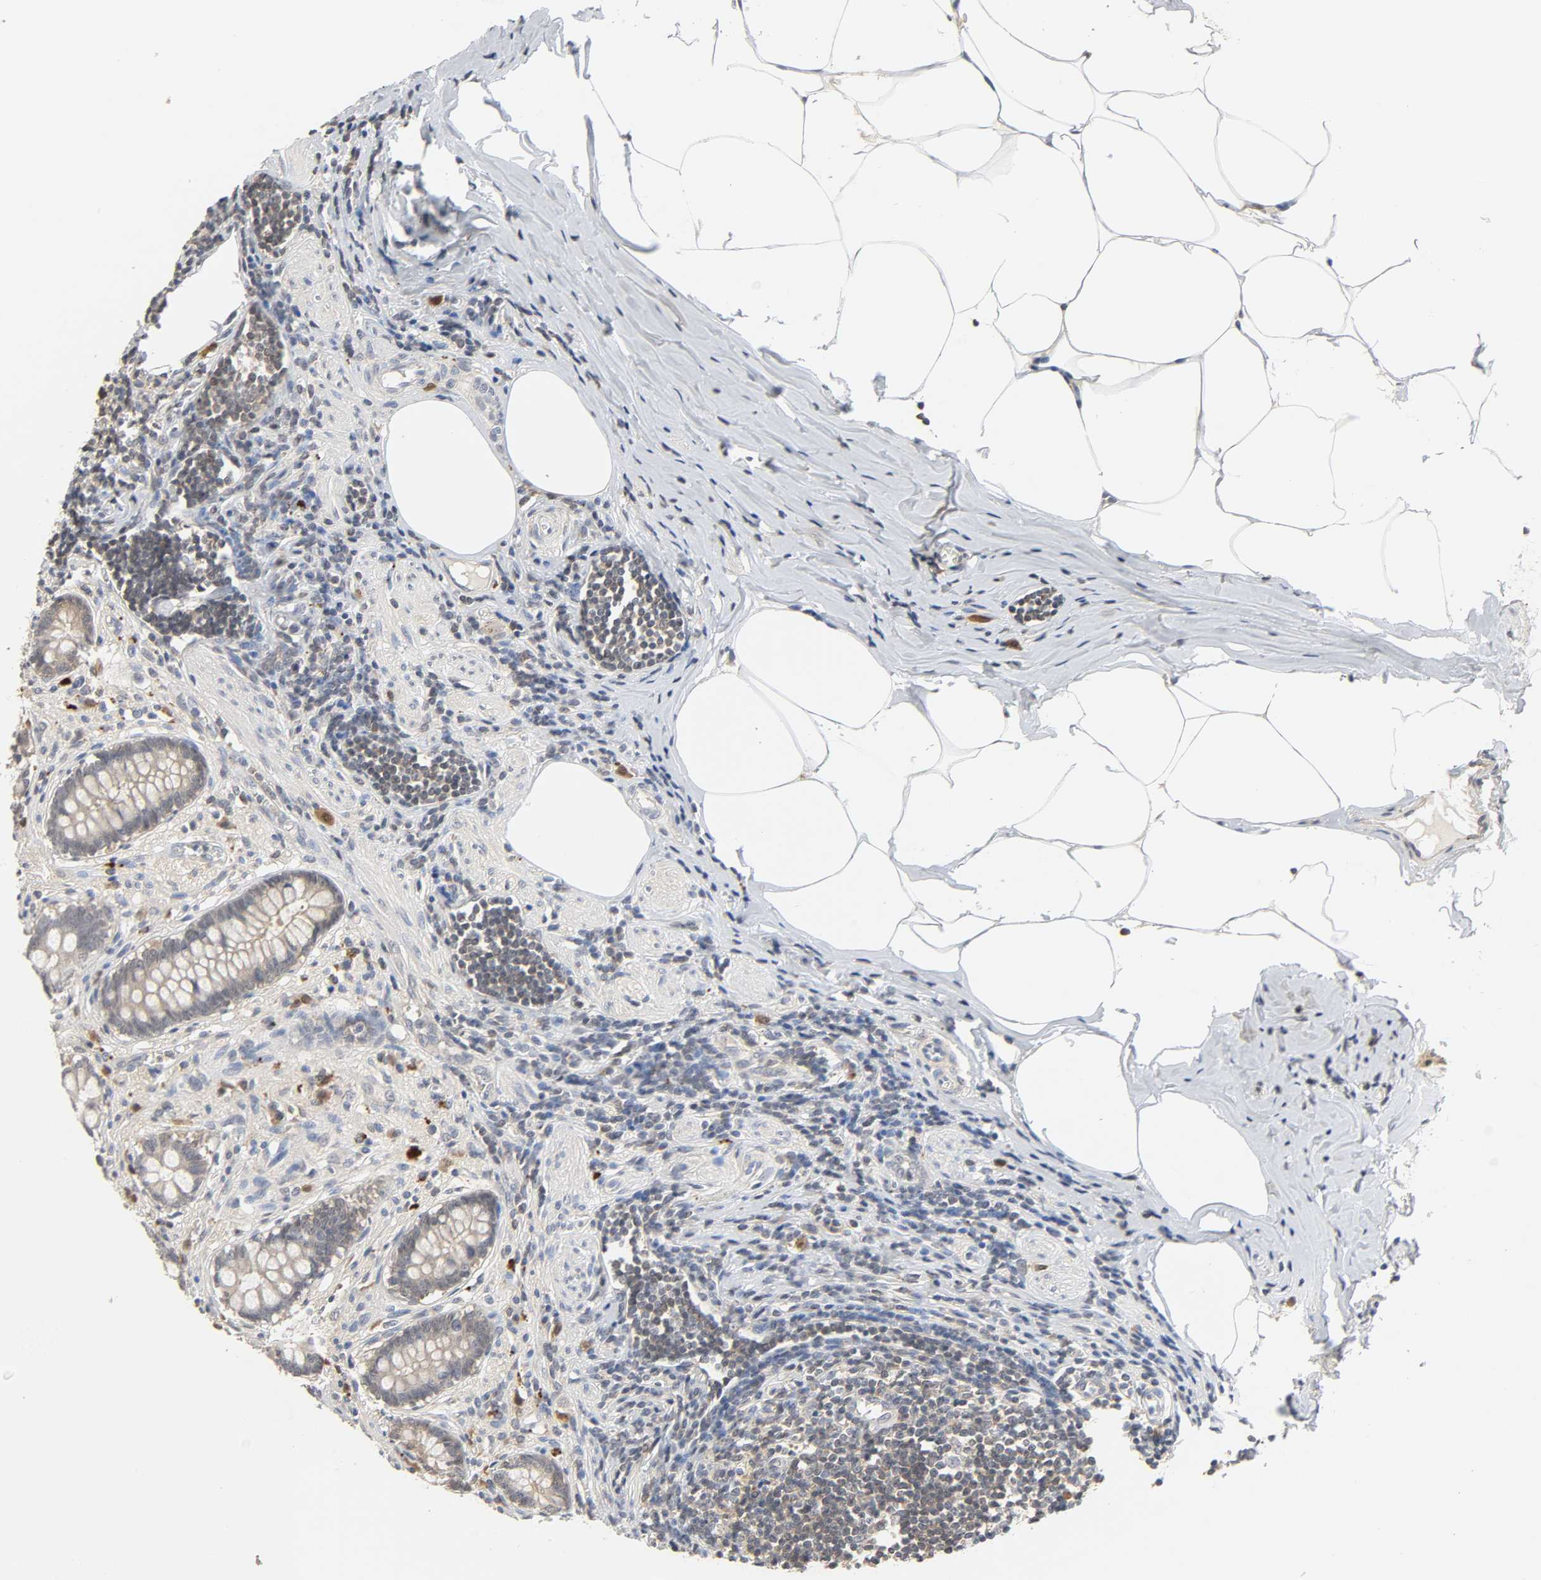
{"staining": {"intensity": "weak", "quantity": "<25%", "location": "cytoplasmic/membranous"}, "tissue": "appendix", "cell_type": "Glandular cells", "image_type": "normal", "snomed": [{"axis": "morphology", "description": "Normal tissue, NOS"}, {"axis": "topography", "description": "Appendix"}], "caption": "Image shows no protein staining in glandular cells of unremarkable appendix.", "gene": "MIF", "patient": {"sex": "female", "age": 50}}